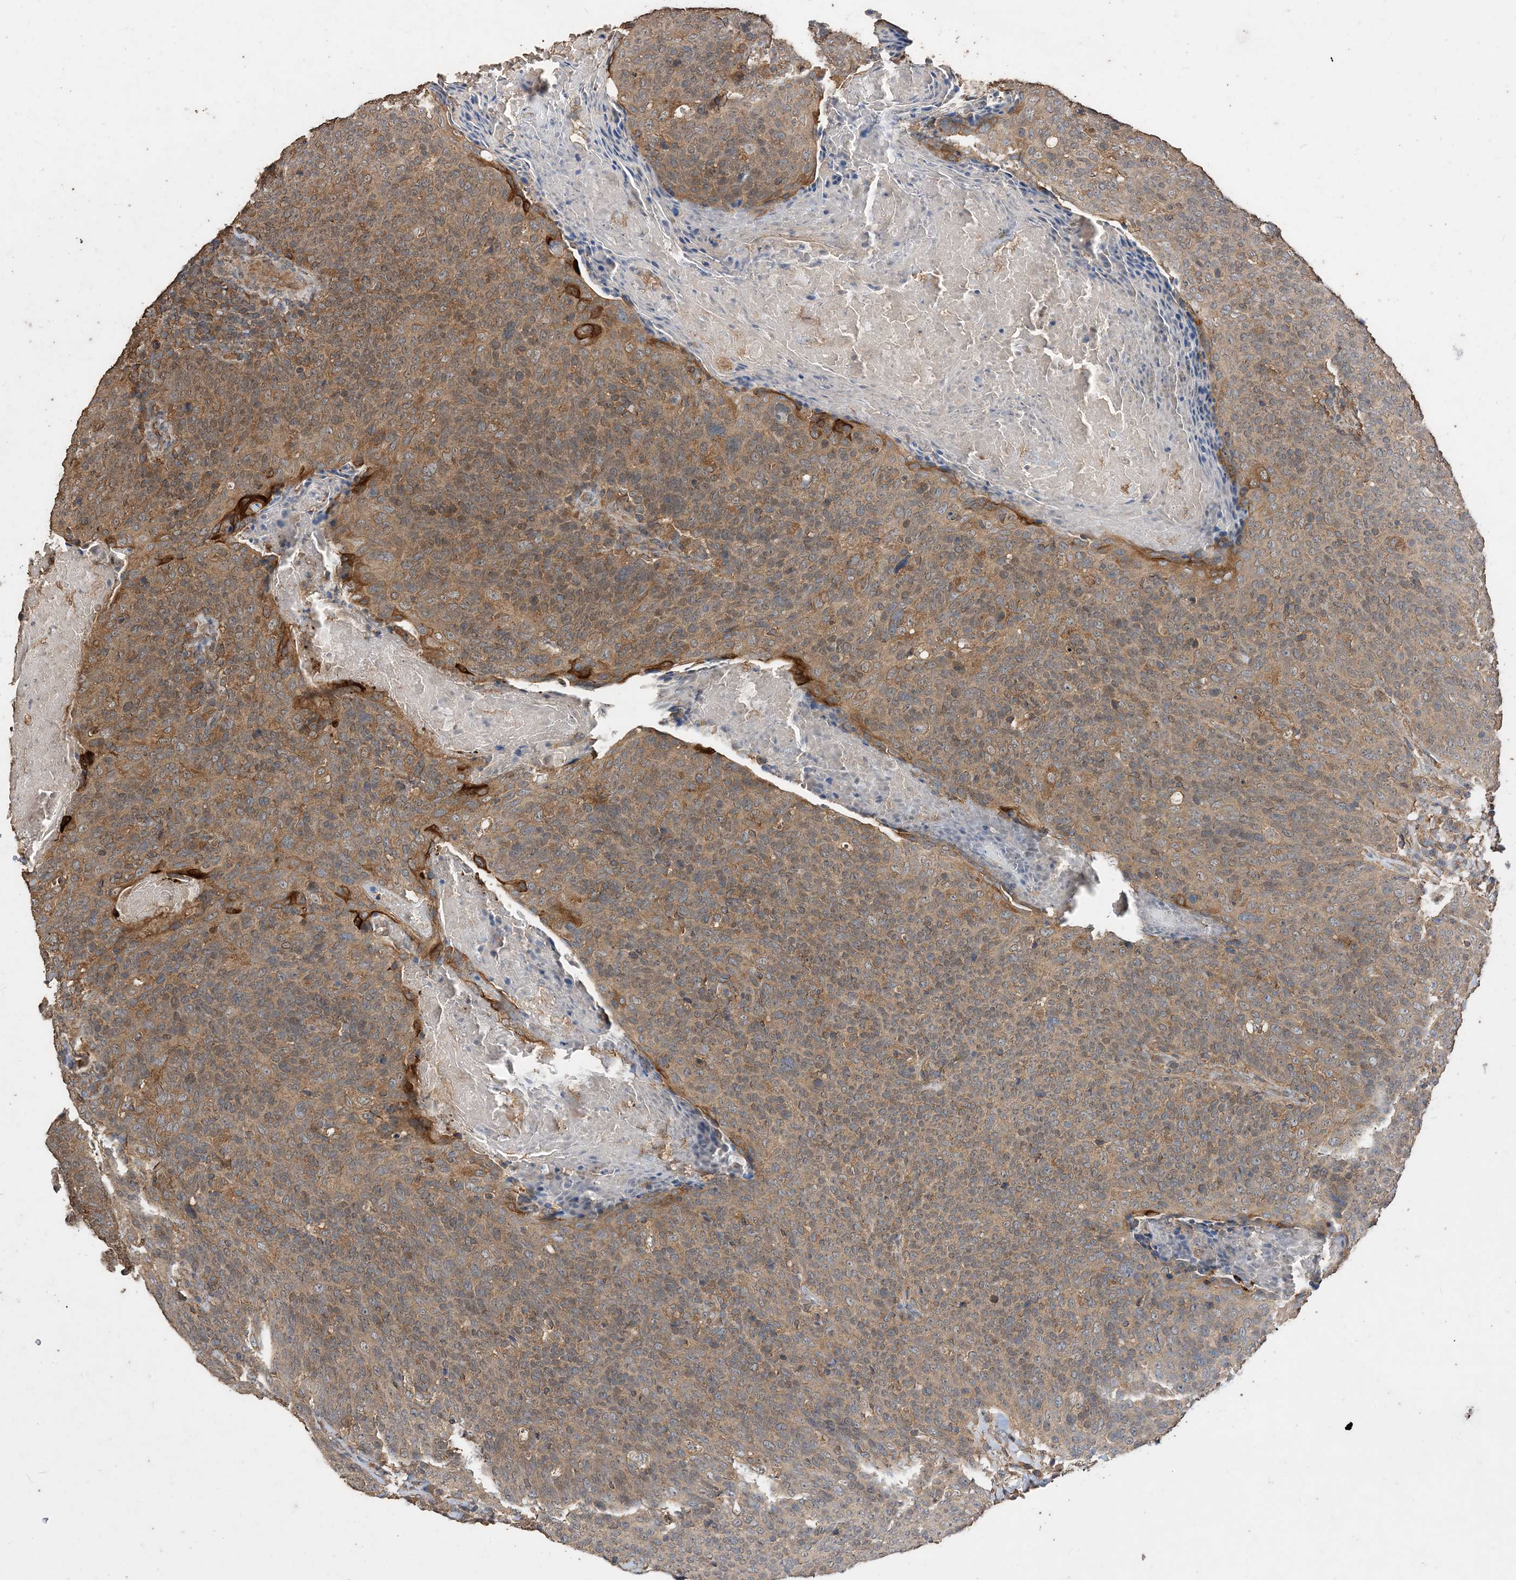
{"staining": {"intensity": "moderate", "quantity": ">75%", "location": "cytoplasmic/membranous"}, "tissue": "head and neck cancer", "cell_type": "Tumor cells", "image_type": "cancer", "snomed": [{"axis": "morphology", "description": "Squamous cell carcinoma, NOS"}, {"axis": "morphology", "description": "Squamous cell carcinoma, metastatic, NOS"}, {"axis": "topography", "description": "Lymph node"}, {"axis": "topography", "description": "Head-Neck"}], "caption": "Tumor cells demonstrate medium levels of moderate cytoplasmic/membranous expression in approximately >75% of cells in human head and neck metastatic squamous cell carcinoma. (DAB = brown stain, brightfield microscopy at high magnification).", "gene": "ZKSCAN5", "patient": {"sex": "male", "age": 62}}